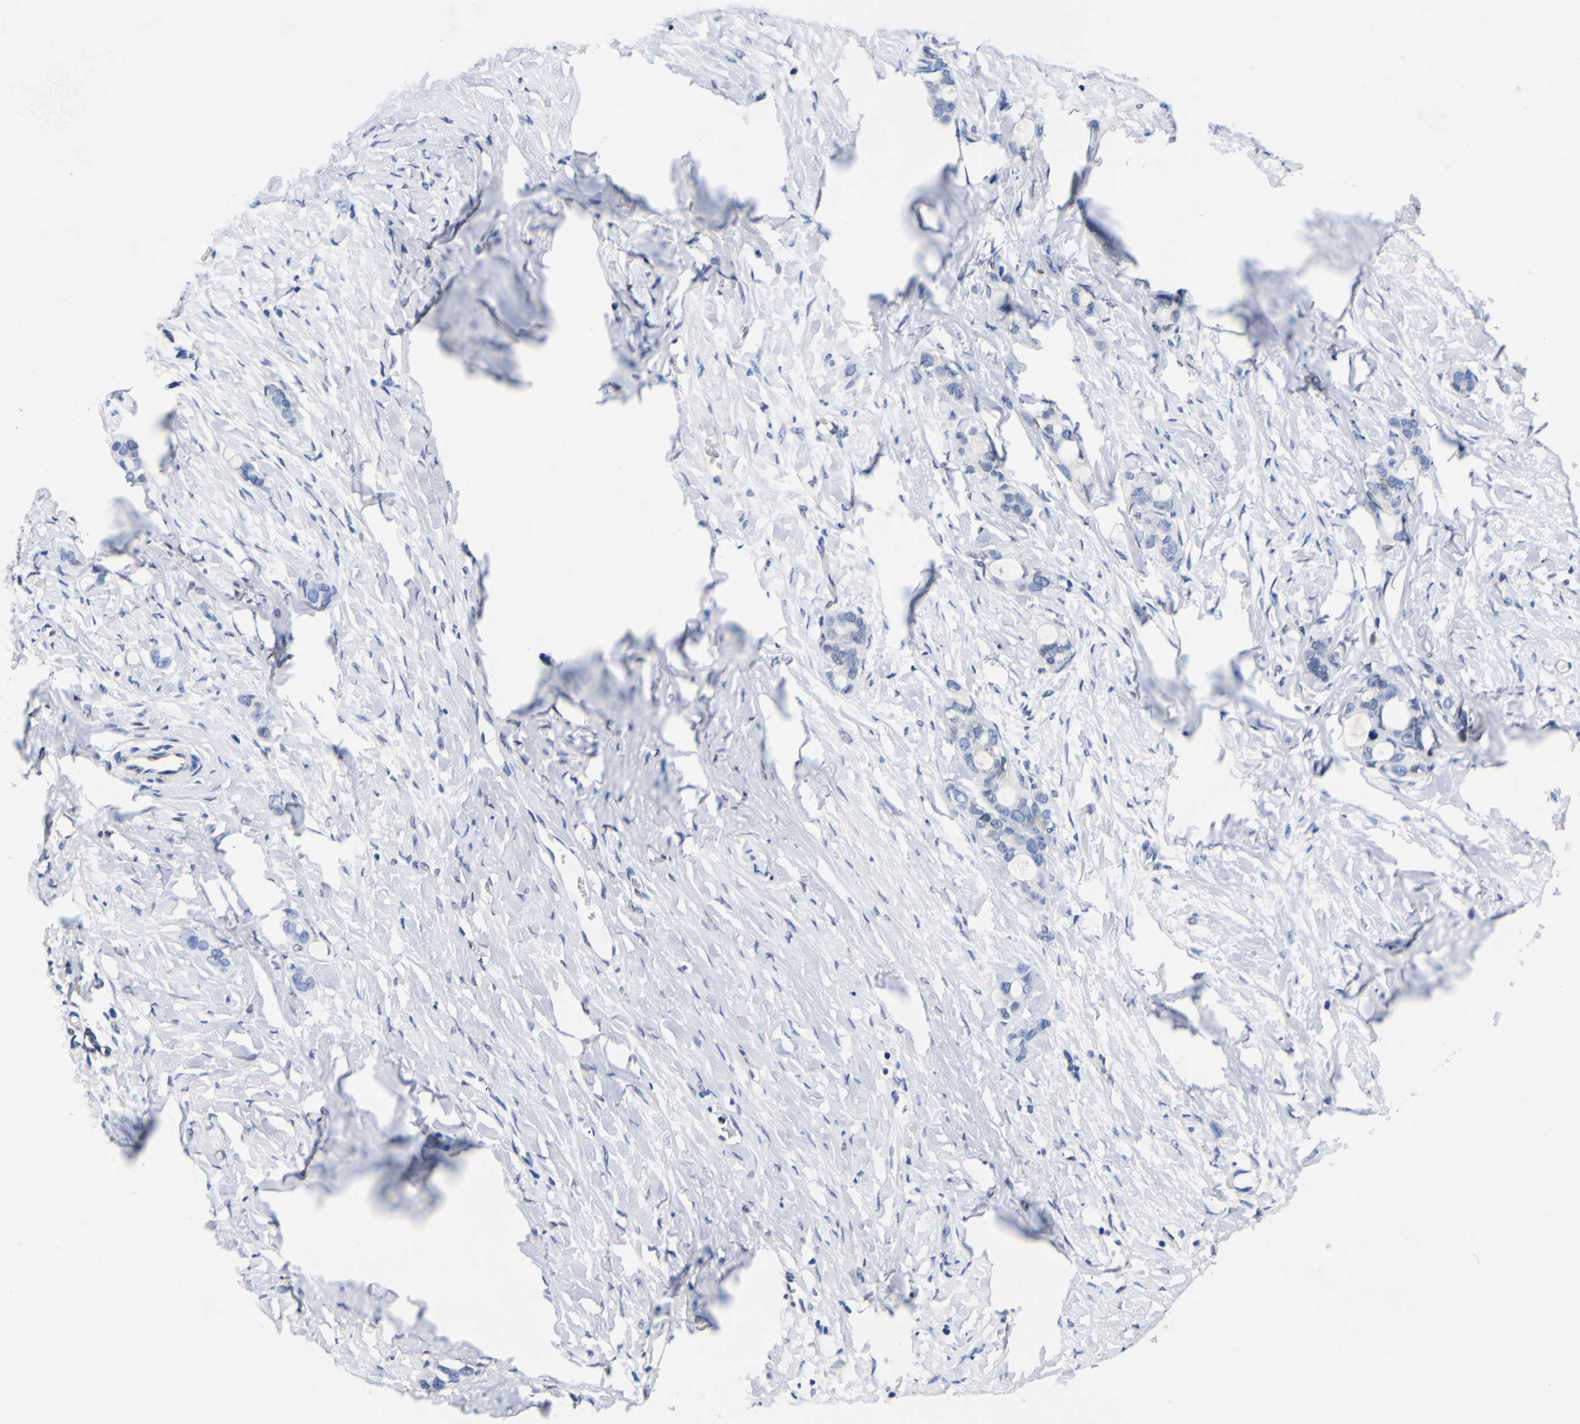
{"staining": {"intensity": "negative", "quantity": "none", "location": "none"}, "tissue": "stomach cancer", "cell_type": "Tumor cells", "image_type": "cancer", "snomed": [{"axis": "morphology", "description": "Adenocarcinoma, NOS"}, {"axis": "topography", "description": "Stomach"}], "caption": "Immunohistochemistry (IHC) of human stomach adenocarcinoma exhibits no positivity in tumor cells.", "gene": "FAM110B", "patient": {"sex": "female", "age": 75}}